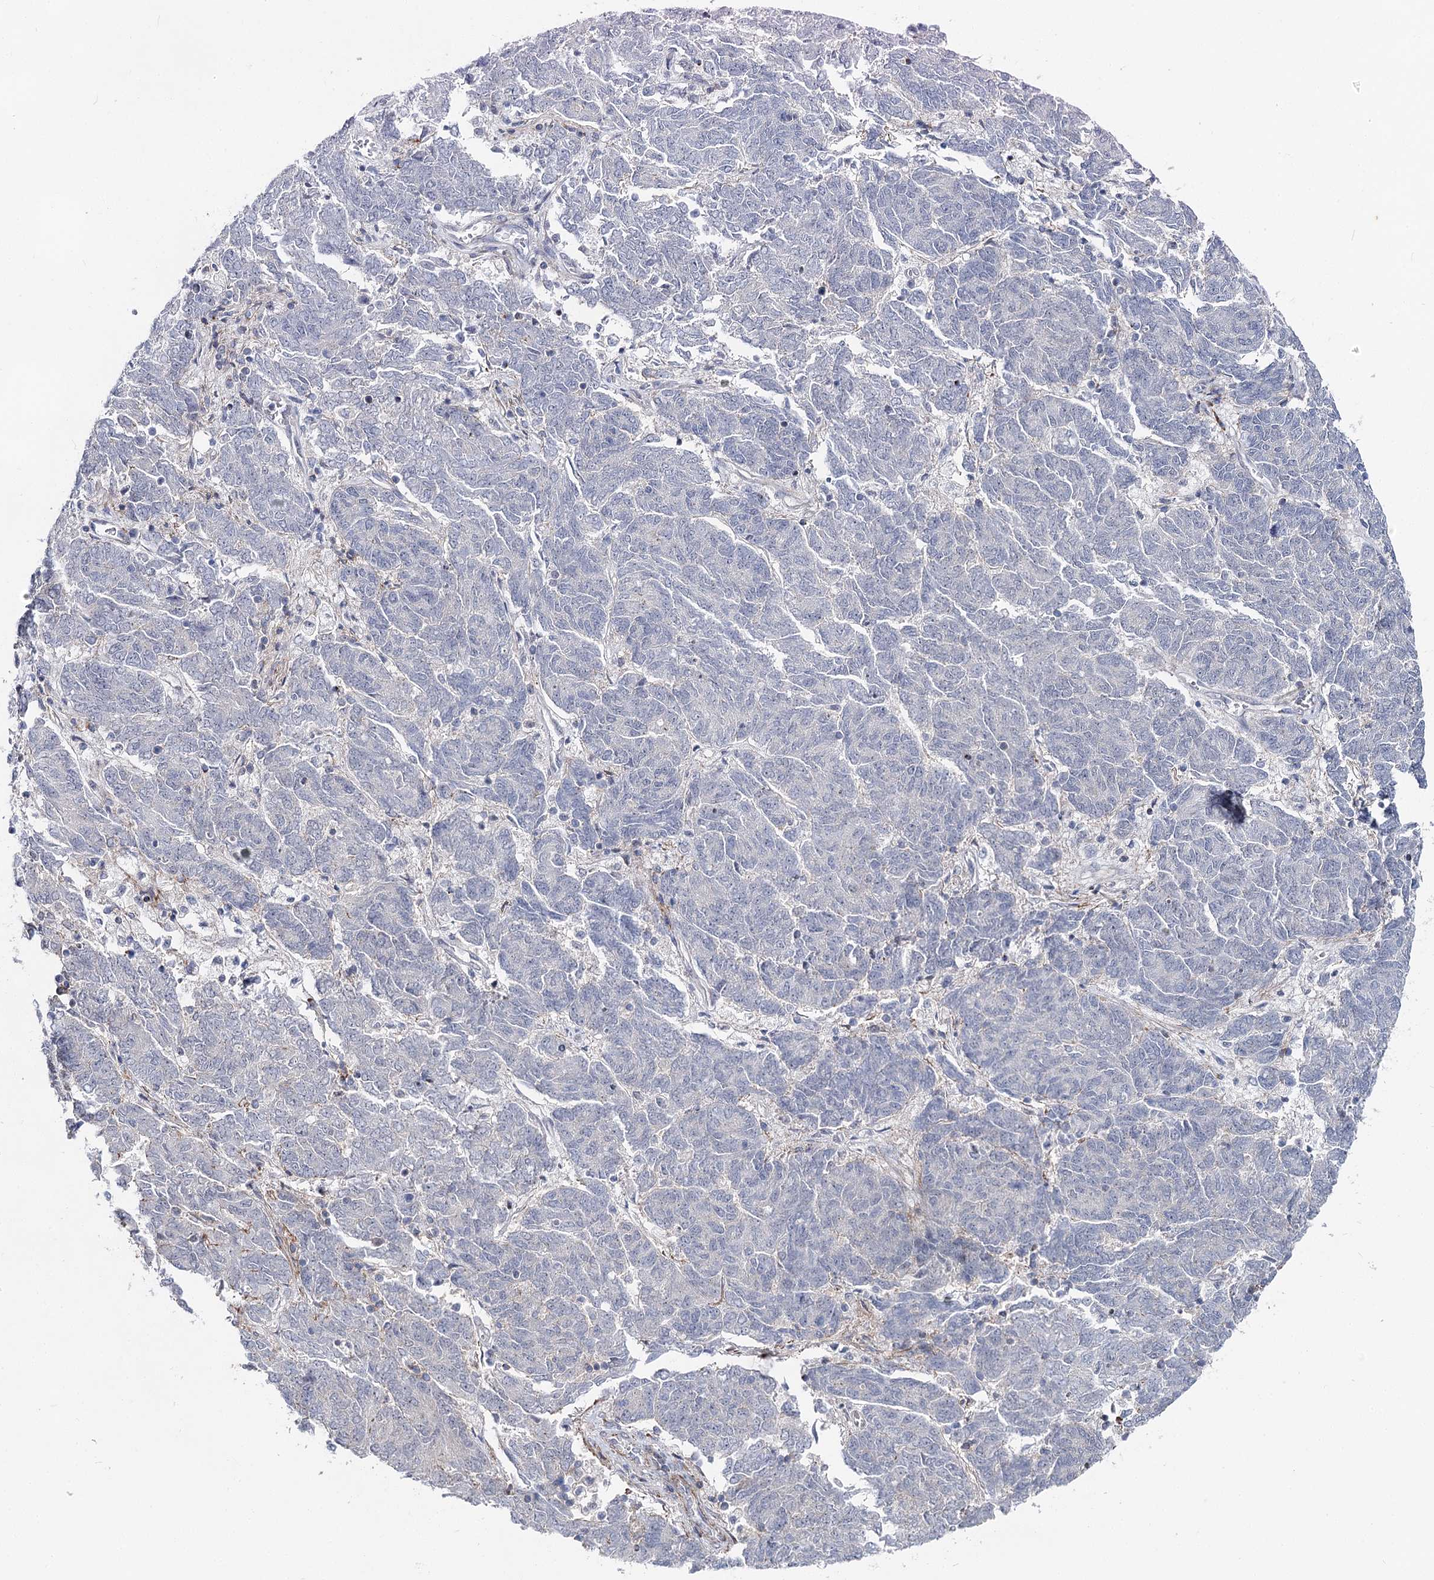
{"staining": {"intensity": "negative", "quantity": "none", "location": "none"}, "tissue": "endometrial cancer", "cell_type": "Tumor cells", "image_type": "cancer", "snomed": [{"axis": "morphology", "description": "Adenocarcinoma, NOS"}, {"axis": "topography", "description": "Endometrium"}], "caption": "IHC micrograph of neoplastic tissue: human endometrial adenocarcinoma stained with DAB demonstrates no significant protein positivity in tumor cells. (DAB immunohistochemistry (IHC) visualized using brightfield microscopy, high magnification).", "gene": "AGXT2", "patient": {"sex": "female", "age": 80}}